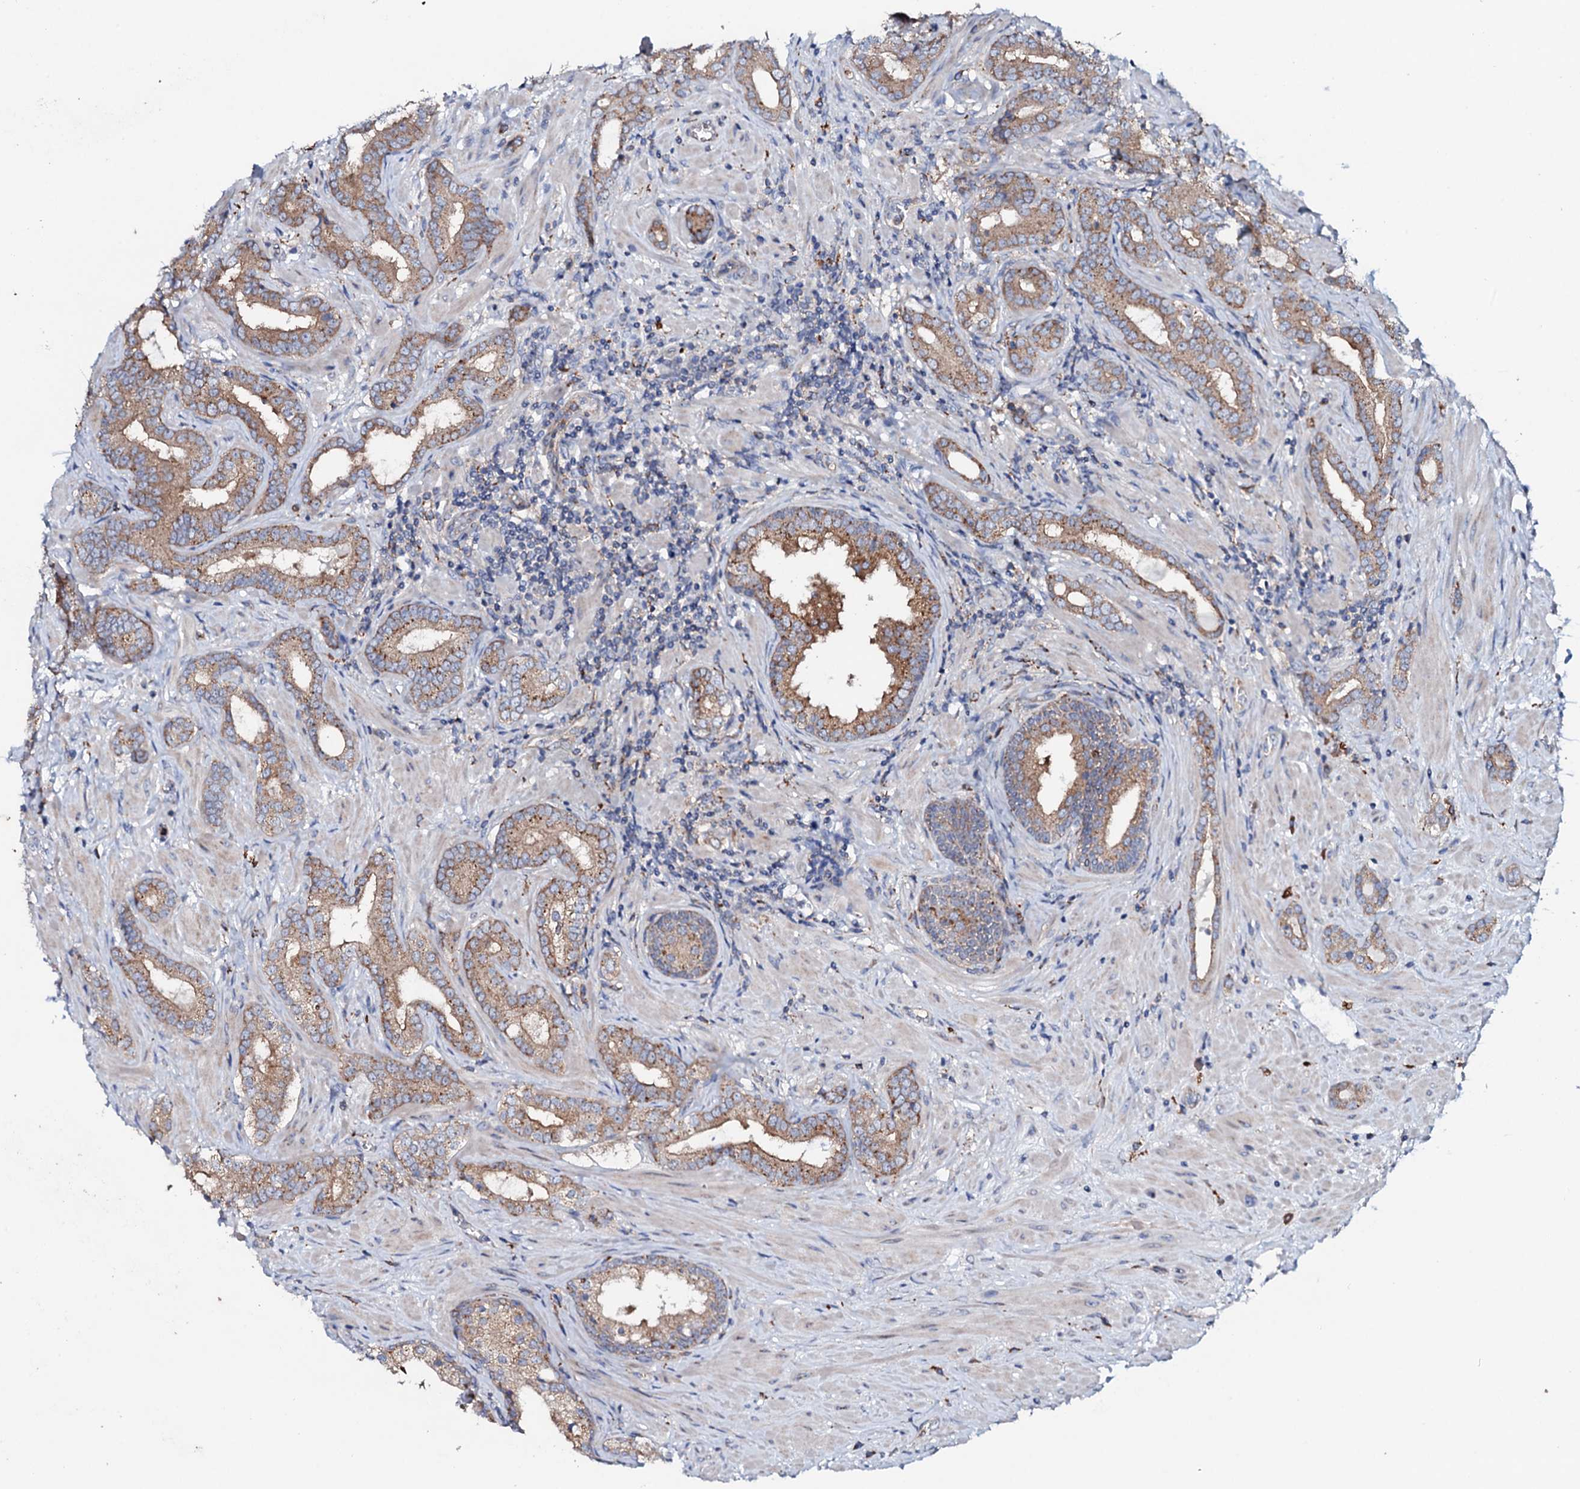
{"staining": {"intensity": "moderate", "quantity": ">75%", "location": "cytoplasmic/membranous"}, "tissue": "prostate cancer", "cell_type": "Tumor cells", "image_type": "cancer", "snomed": [{"axis": "morphology", "description": "Adenocarcinoma, High grade"}, {"axis": "topography", "description": "Prostate"}], "caption": "IHC staining of prostate cancer (adenocarcinoma (high-grade)), which exhibits medium levels of moderate cytoplasmic/membranous positivity in about >75% of tumor cells indicating moderate cytoplasmic/membranous protein positivity. The staining was performed using DAB (3,3'-diaminobenzidine) (brown) for protein detection and nuclei were counterstained in hematoxylin (blue).", "gene": "P2RX4", "patient": {"sex": "male", "age": 64}}